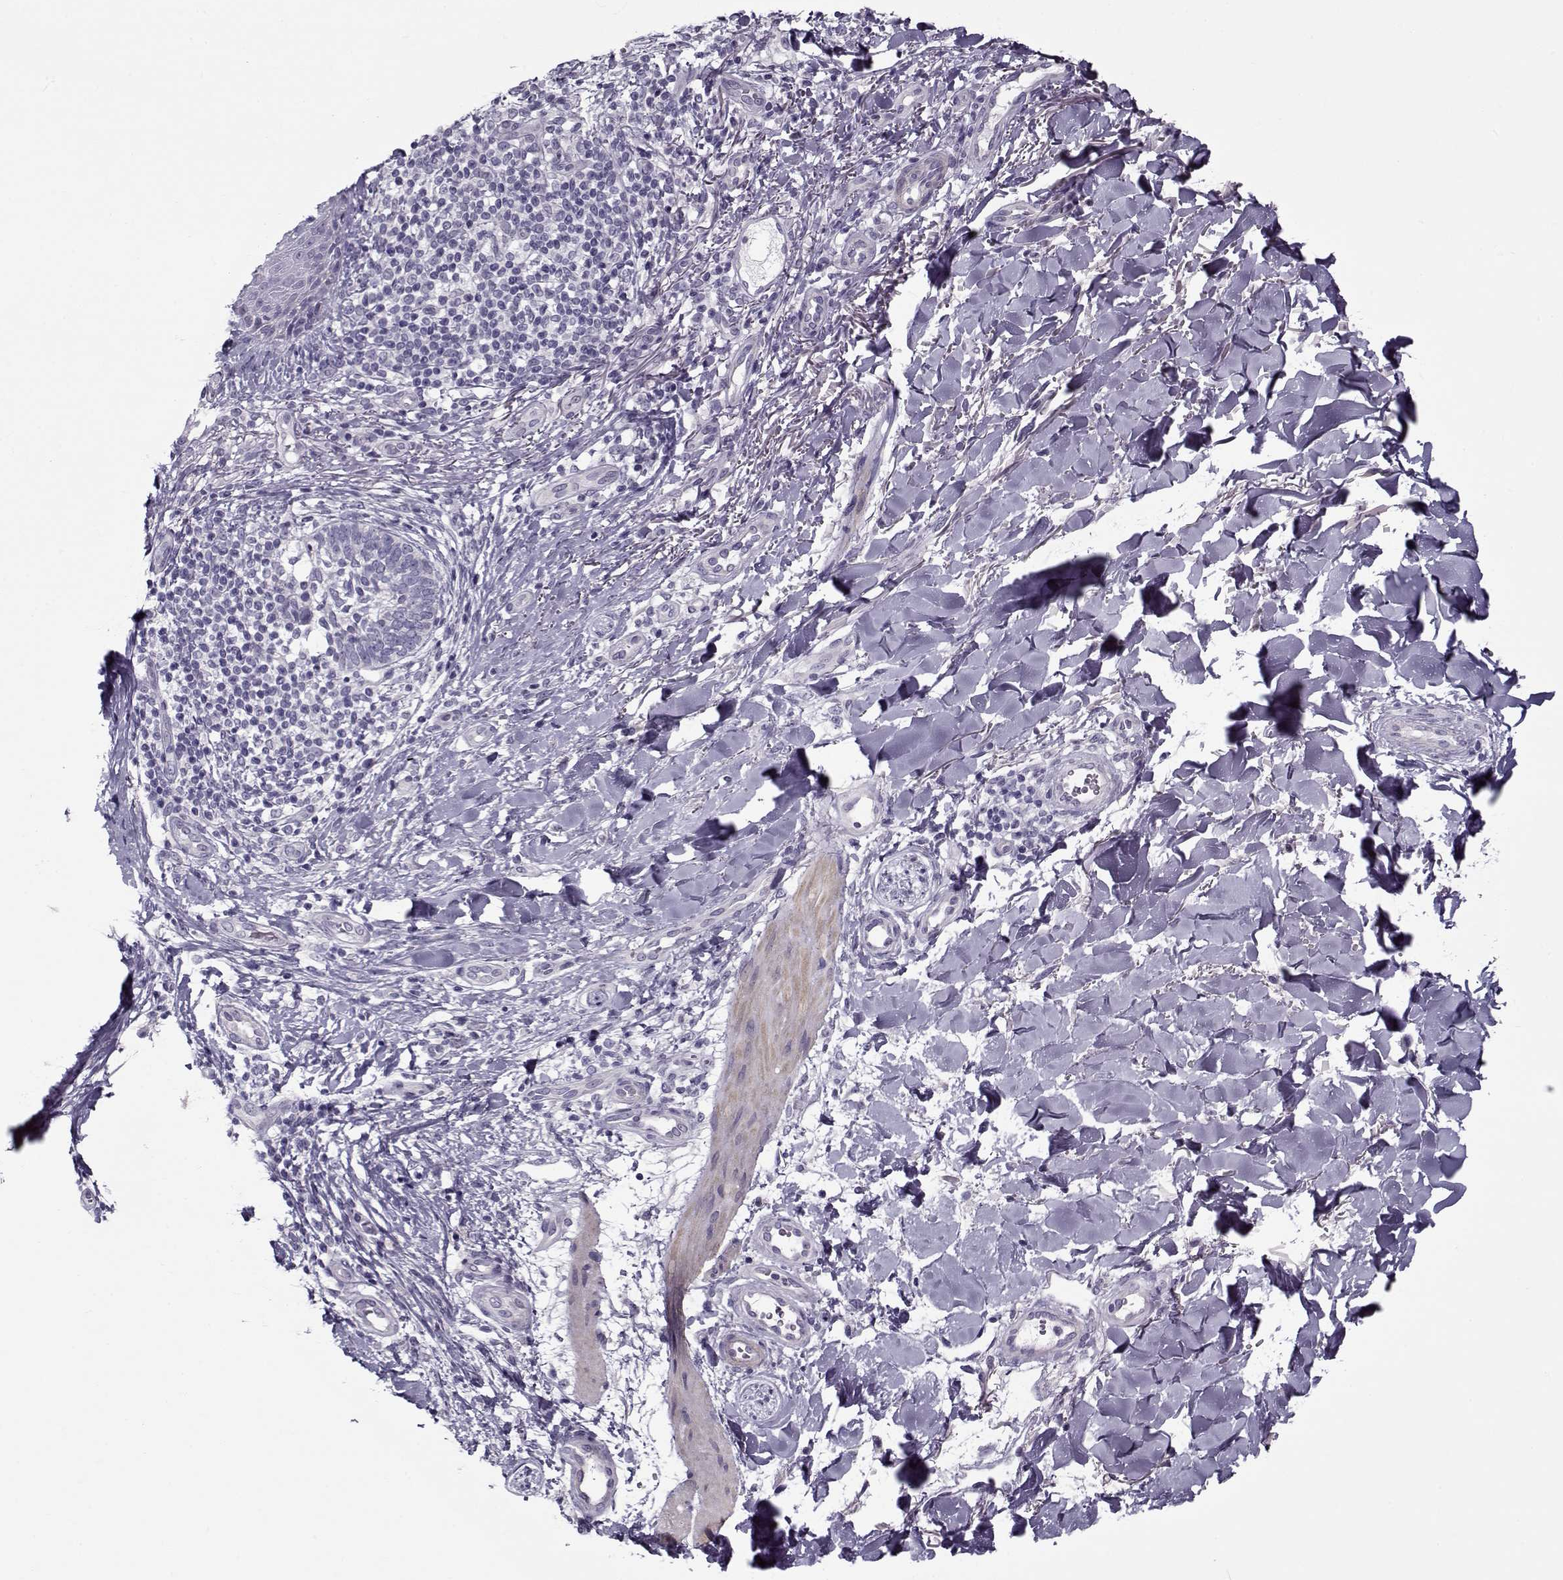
{"staining": {"intensity": "negative", "quantity": "none", "location": "none"}, "tissue": "skin cancer", "cell_type": "Tumor cells", "image_type": "cancer", "snomed": [{"axis": "morphology", "description": "Normal tissue, NOS"}, {"axis": "morphology", "description": "Basal cell carcinoma"}, {"axis": "topography", "description": "Skin"}], "caption": "The immunohistochemistry image has no significant positivity in tumor cells of skin basal cell carcinoma tissue.", "gene": "CIBAR1", "patient": {"sex": "male", "age": 46}}